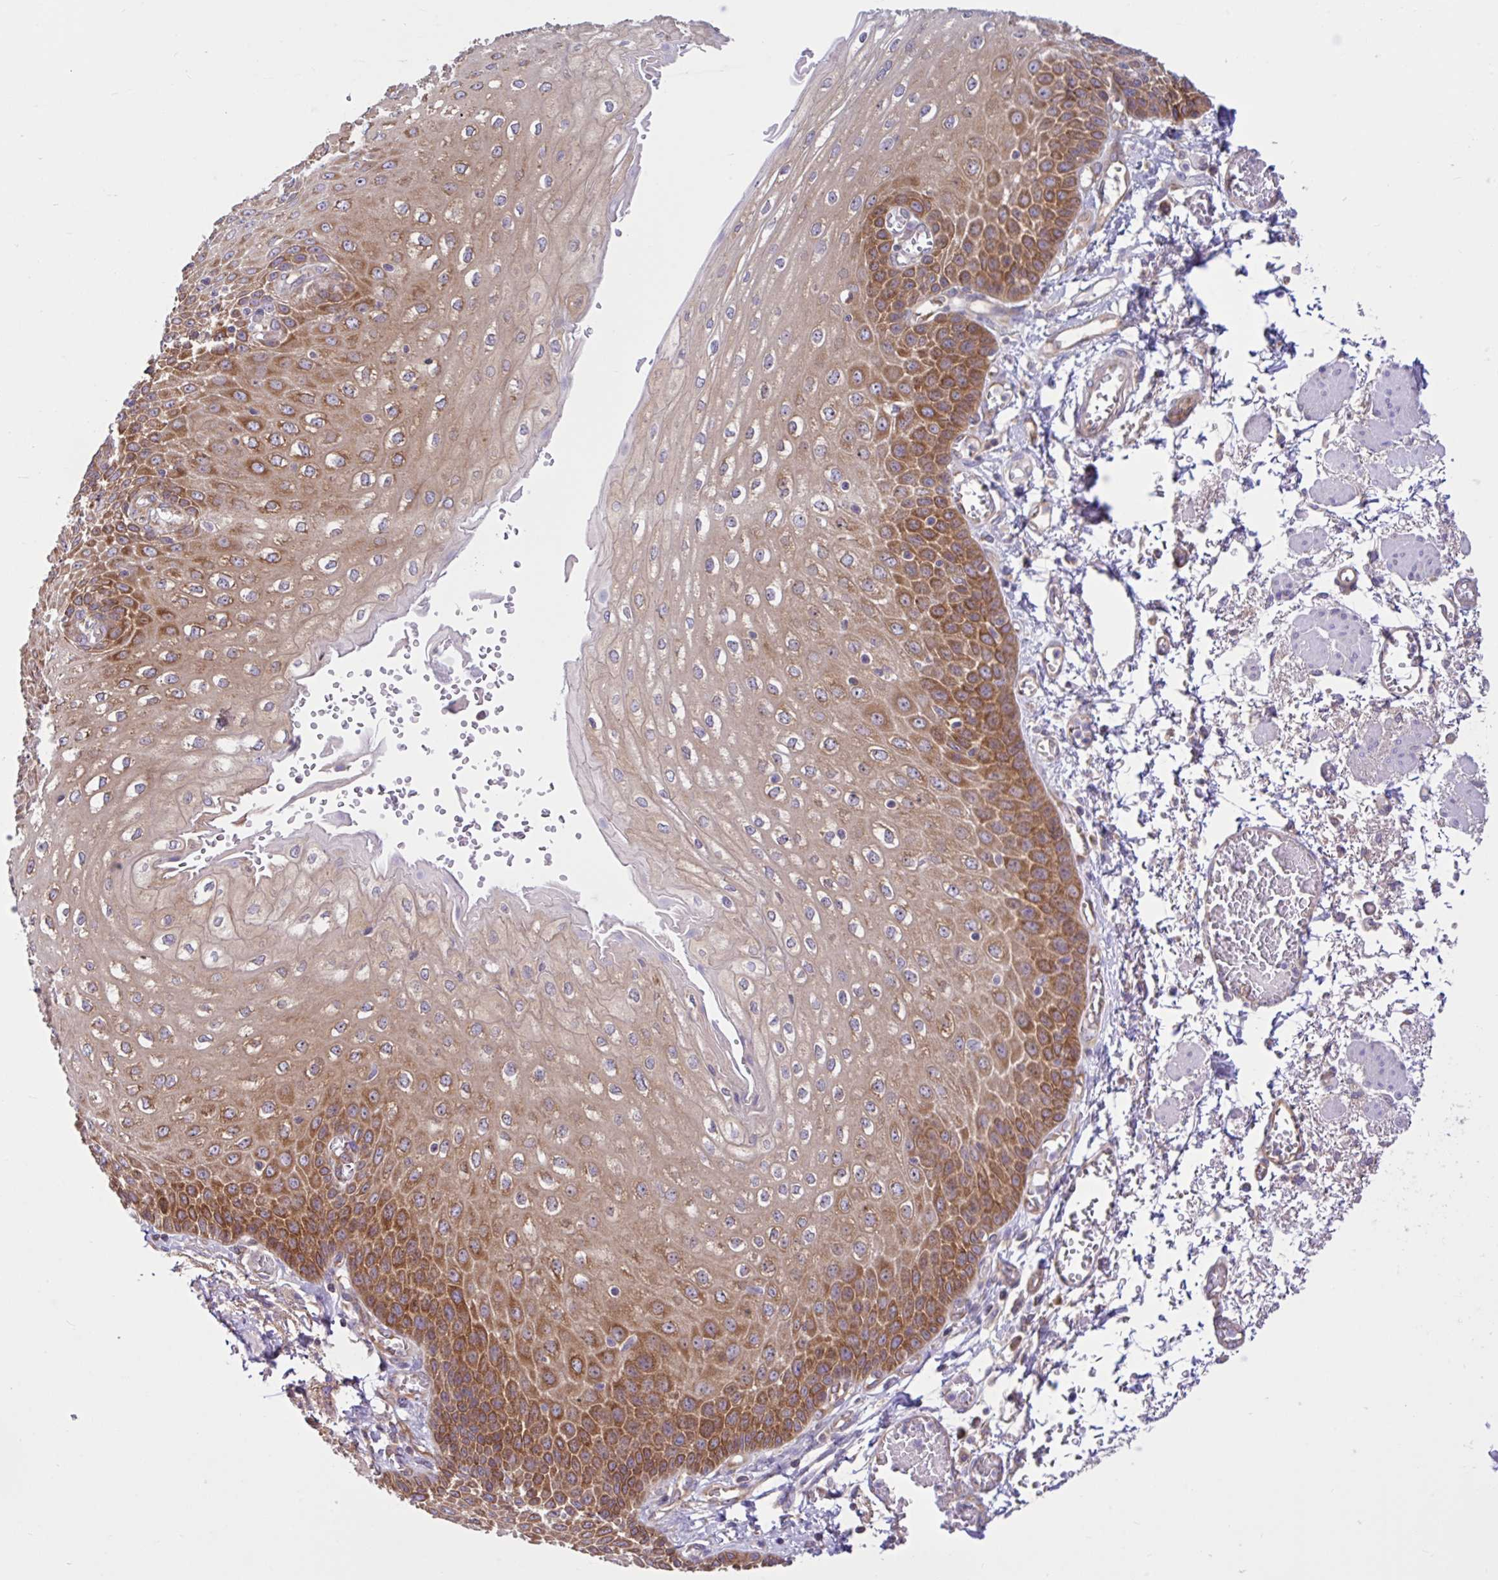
{"staining": {"intensity": "strong", "quantity": "25%-75%", "location": "cytoplasmic/membranous"}, "tissue": "esophagus", "cell_type": "Squamous epithelial cells", "image_type": "normal", "snomed": [{"axis": "morphology", "description": "Normal tissue, NOS"}, {"axis": "morphology", "description": "Adenocarcinoma, NOS"}, {"axis": "topography", "description": "Esophagus"}], "caption": "A brown stain labels strong cytoplasmic/membranous staining of a protein in squamous epithelial cells of unremarkable esophagus.", "gene": "LARS1", "patient": {"sex": "male", "age": 81}}